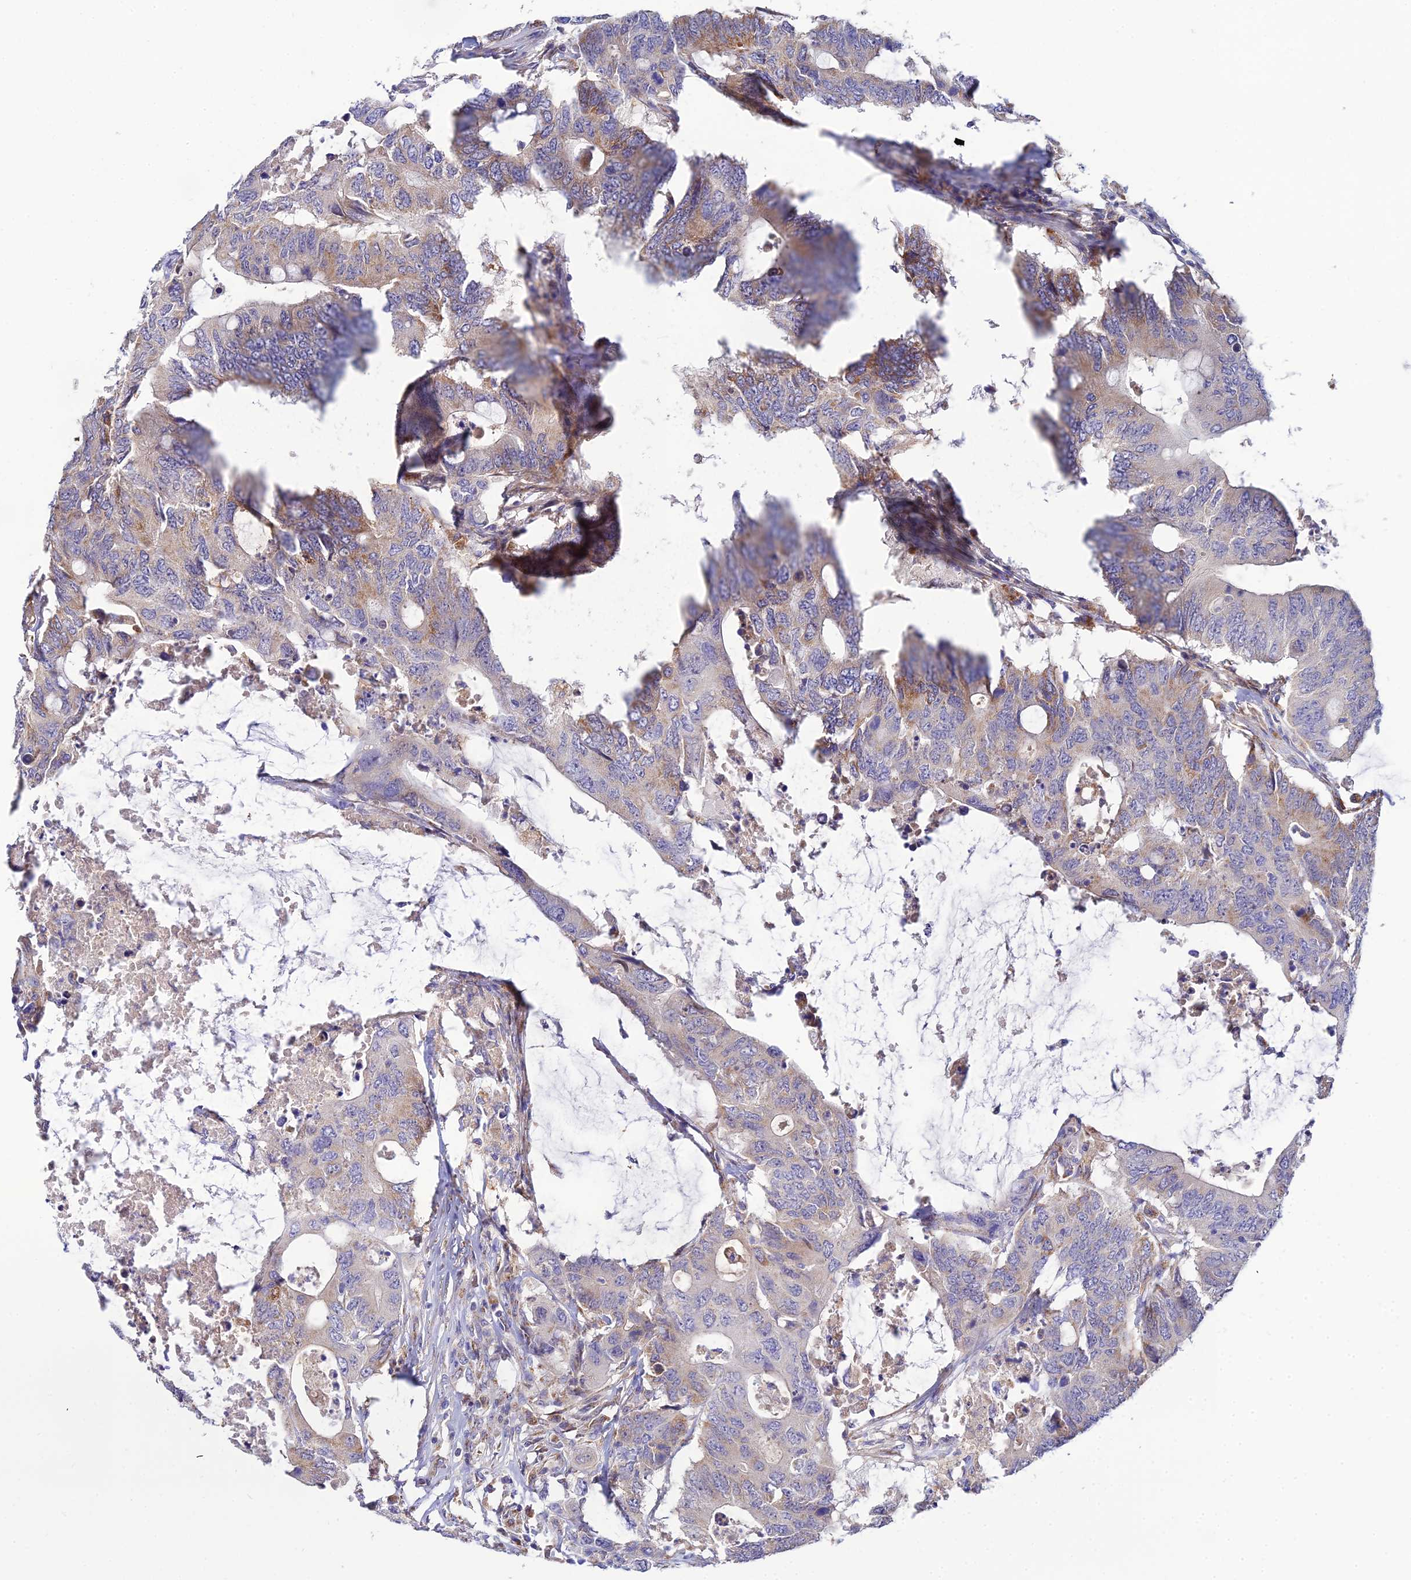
{"staining": {"intensity": "moderate", "quantity": "<25%", "location": "cytoplasmic/membranous"}, "tissue": "colorectal cancer", "cell_type": "Tumor cells", "image_type": "cancer", "snomed": [{"axis": "morphology", "description": "Adenocarcinoma, NOS"}, {"axis": "topography", "description": "Colon"}], "caption": "Immunohistochemistry (IHC) photomicrograph of neoplastic tissue: adenocarcinoma (colorectal) stained using IHC exhibits low levels of moderate protein expression localized specifically in the cytoplasmic/membranous of tumor cells, appearing as a cytoplasmic/membranous brown color.", "gene": "ACOT2", "patient": {"sex": "male", "age": 71}}